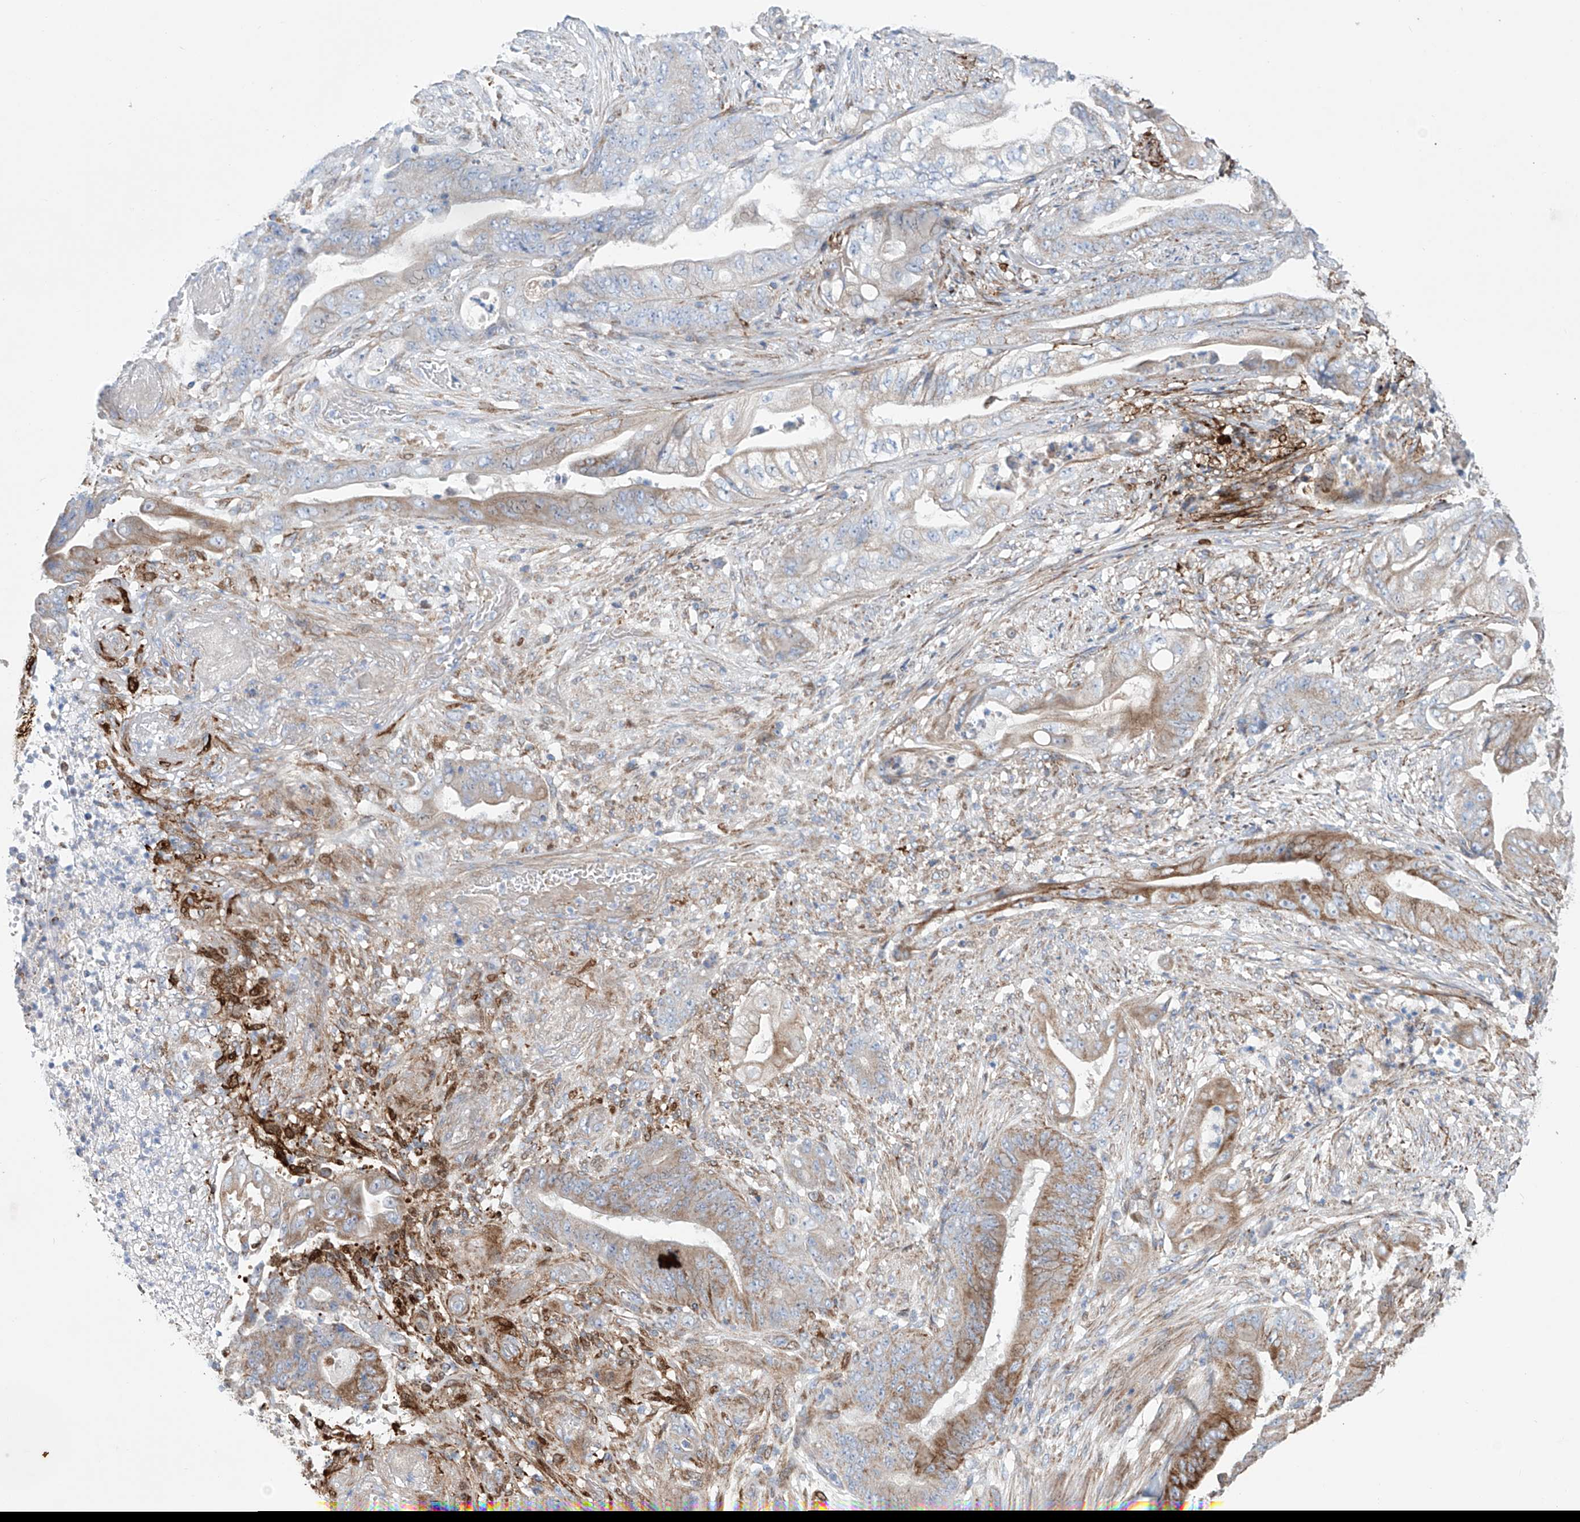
{"staining": {"intensity": "moderate", "quantity": "25%-75%", "location": "cytoplasmic/membranous"}, "tissue": "stomach cancer", "cell_type": "Tumor cells", "image_type": "cancer", "snomed": [{"axis": "morphology", "description": "Adenocarcinoma, NOS"}, {"axis": "topography", "description": "Stomach"}], "caption": "Moderate cytoplasmic/membranous positivity for a protein is identified in approximately 25%-75% of tumor cells of stomach adenocarcinoma using IHC.", "gene": "ALDH6A1", "patient": {"sex": "female", "age": 73}}